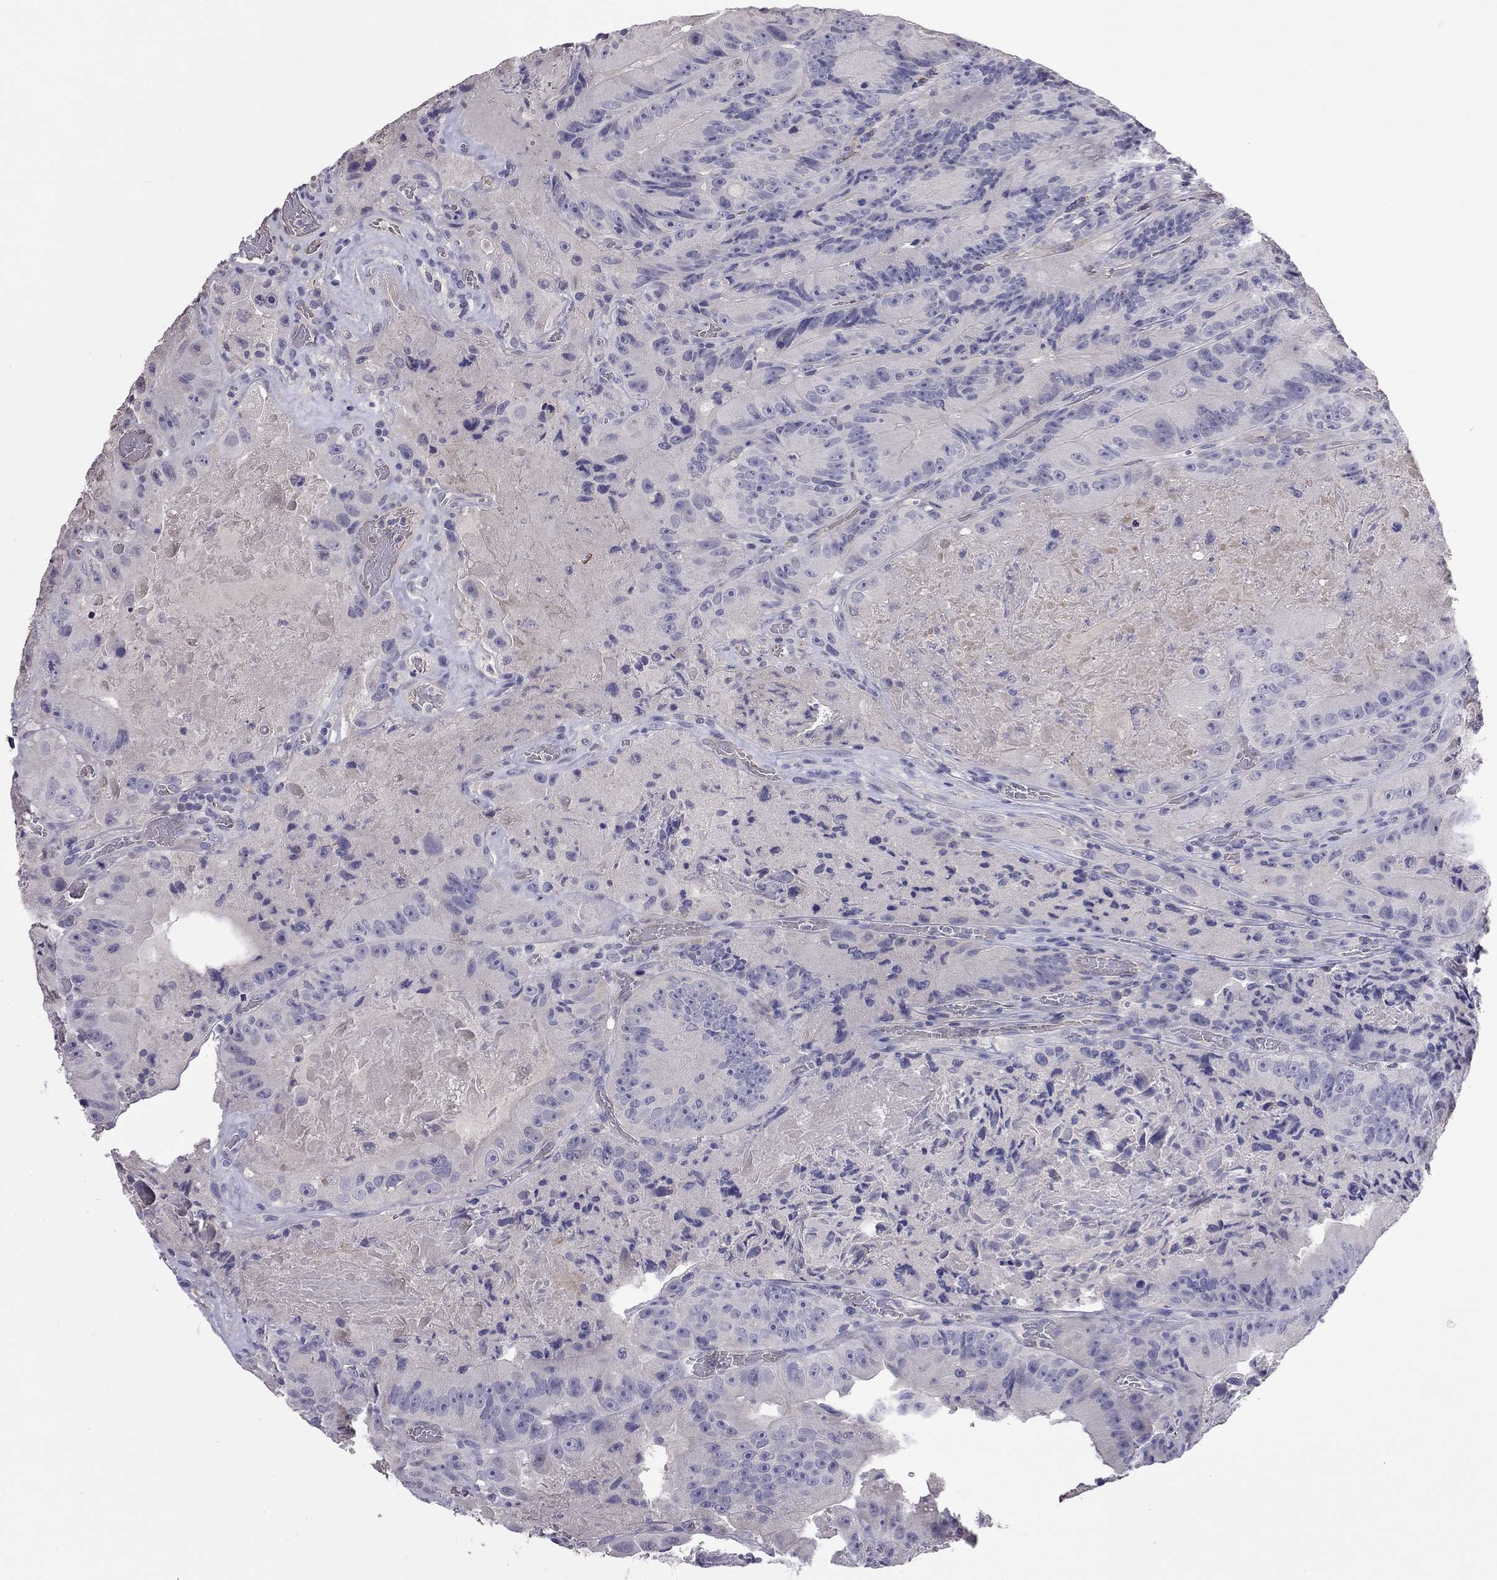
{"staining": {"intensity": "negative", "quantity": "none", "location": "none"}, "tissue": "colorectal cancer", "cell_type": "Tumor cells", "image_type": "cancer", "snomed": [{"axis": "morphology", "description": "Adenocarcinoma, NOS"}, {"axis": "topography", "description": "Colon"}], "caption": "High power microscopy histopathology image of an IHC photomicrograph of adenocarcinoma (colorectal), revealing no significant positivity in tumor cells.", "gene": "FEZ1", "patient": {"sex": "female", "age": 86}}